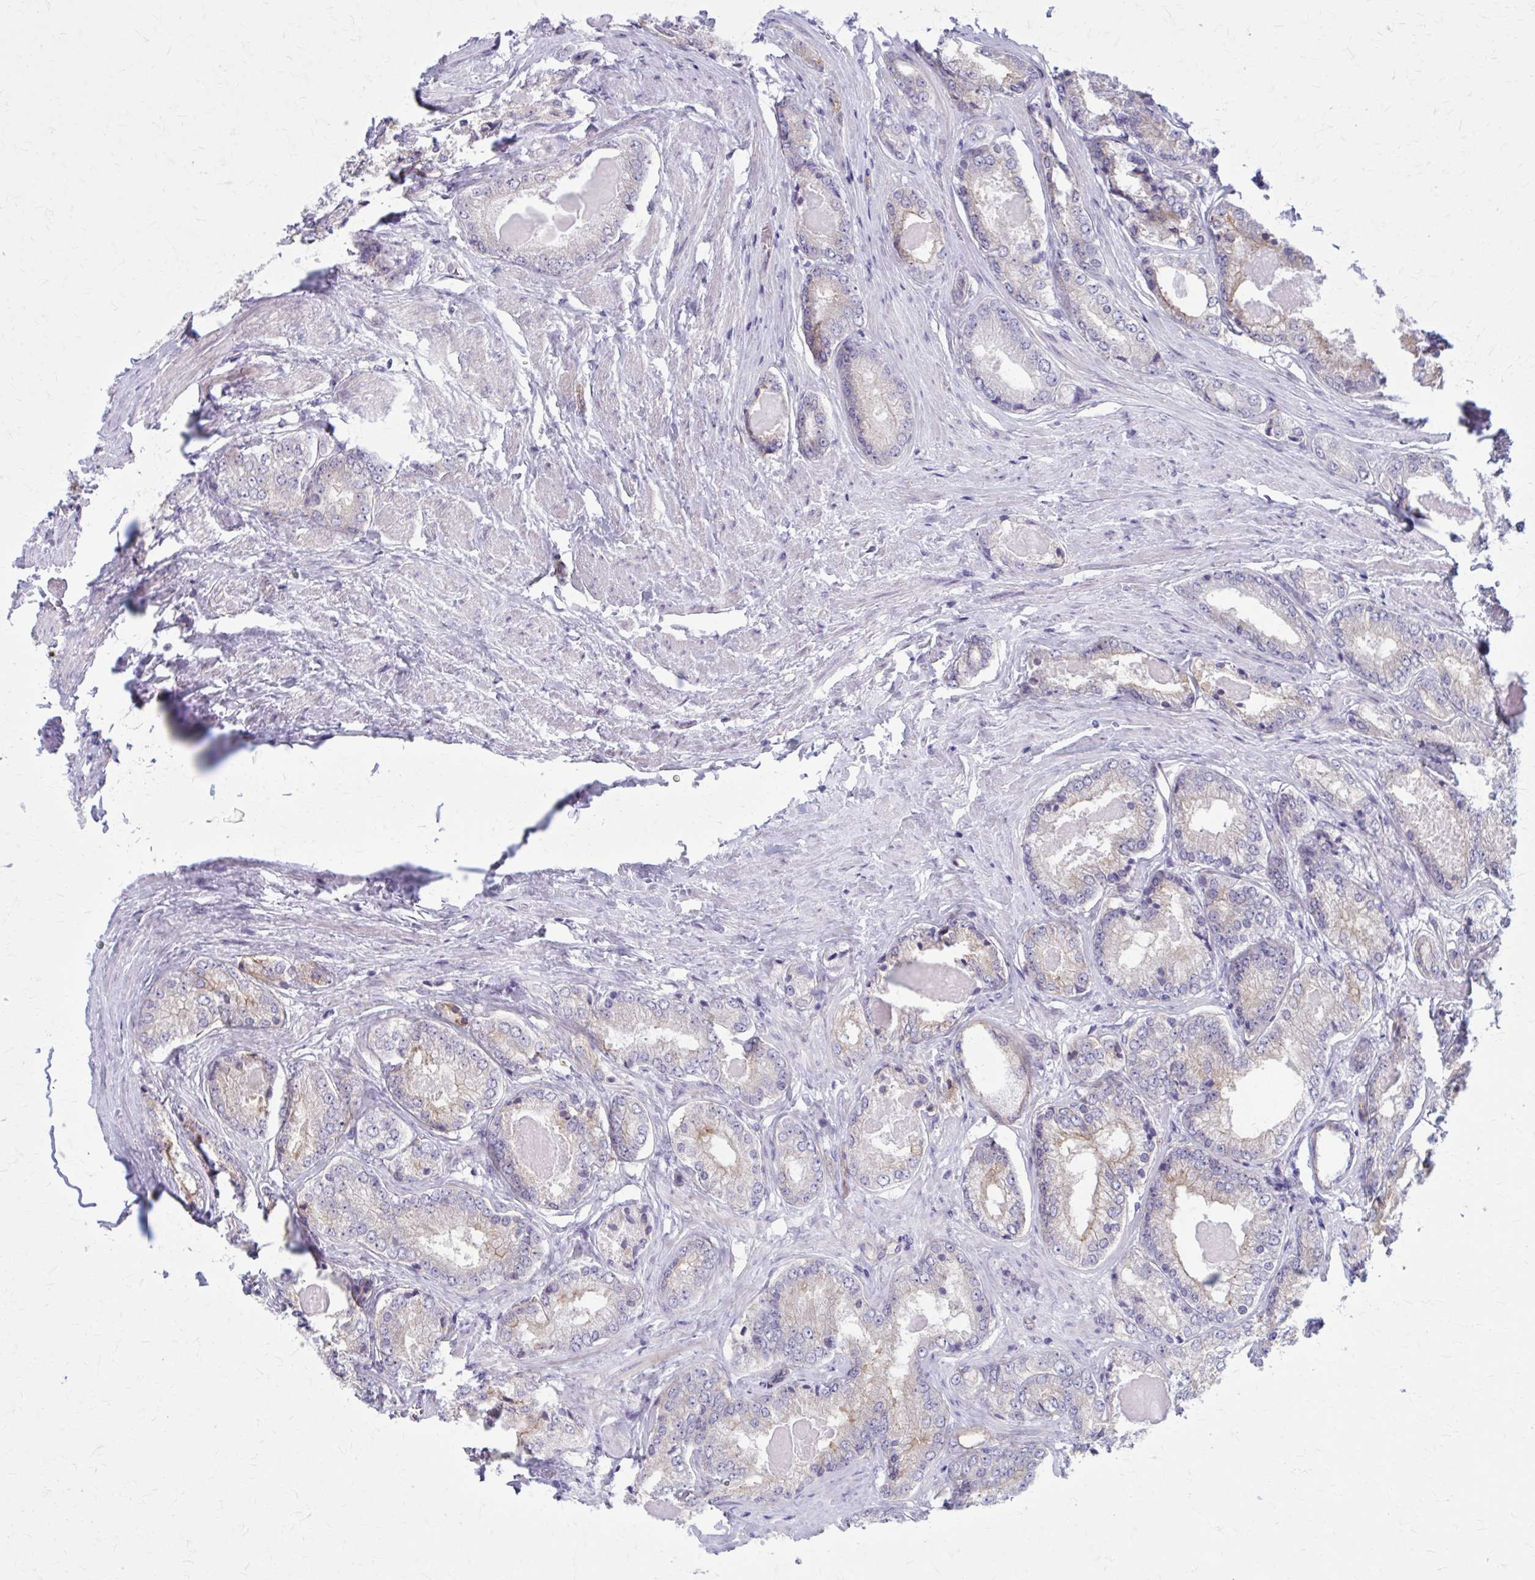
{"staining": {"intensity": "negative", "quantity": "none", "location": "none"}, "tissue": "prostate cancer", "cell_type": "Tumor cells", "image_type": "cancer", "snomed": [{"axis": "morphology", "description": "Adenocarcinoma, NOS"}, {"axis": "morphology", "description": "Adenocarcinoma, Low grade"}, {"axis": "topography", "description": "Prostate"}], "caption": "This is an IHC histopathology image of prostate adenocarcinoma. There is no expression in tumor cells.", "gene": "ZDHHC7", "patient": {"sex": "male", "age": 68}}